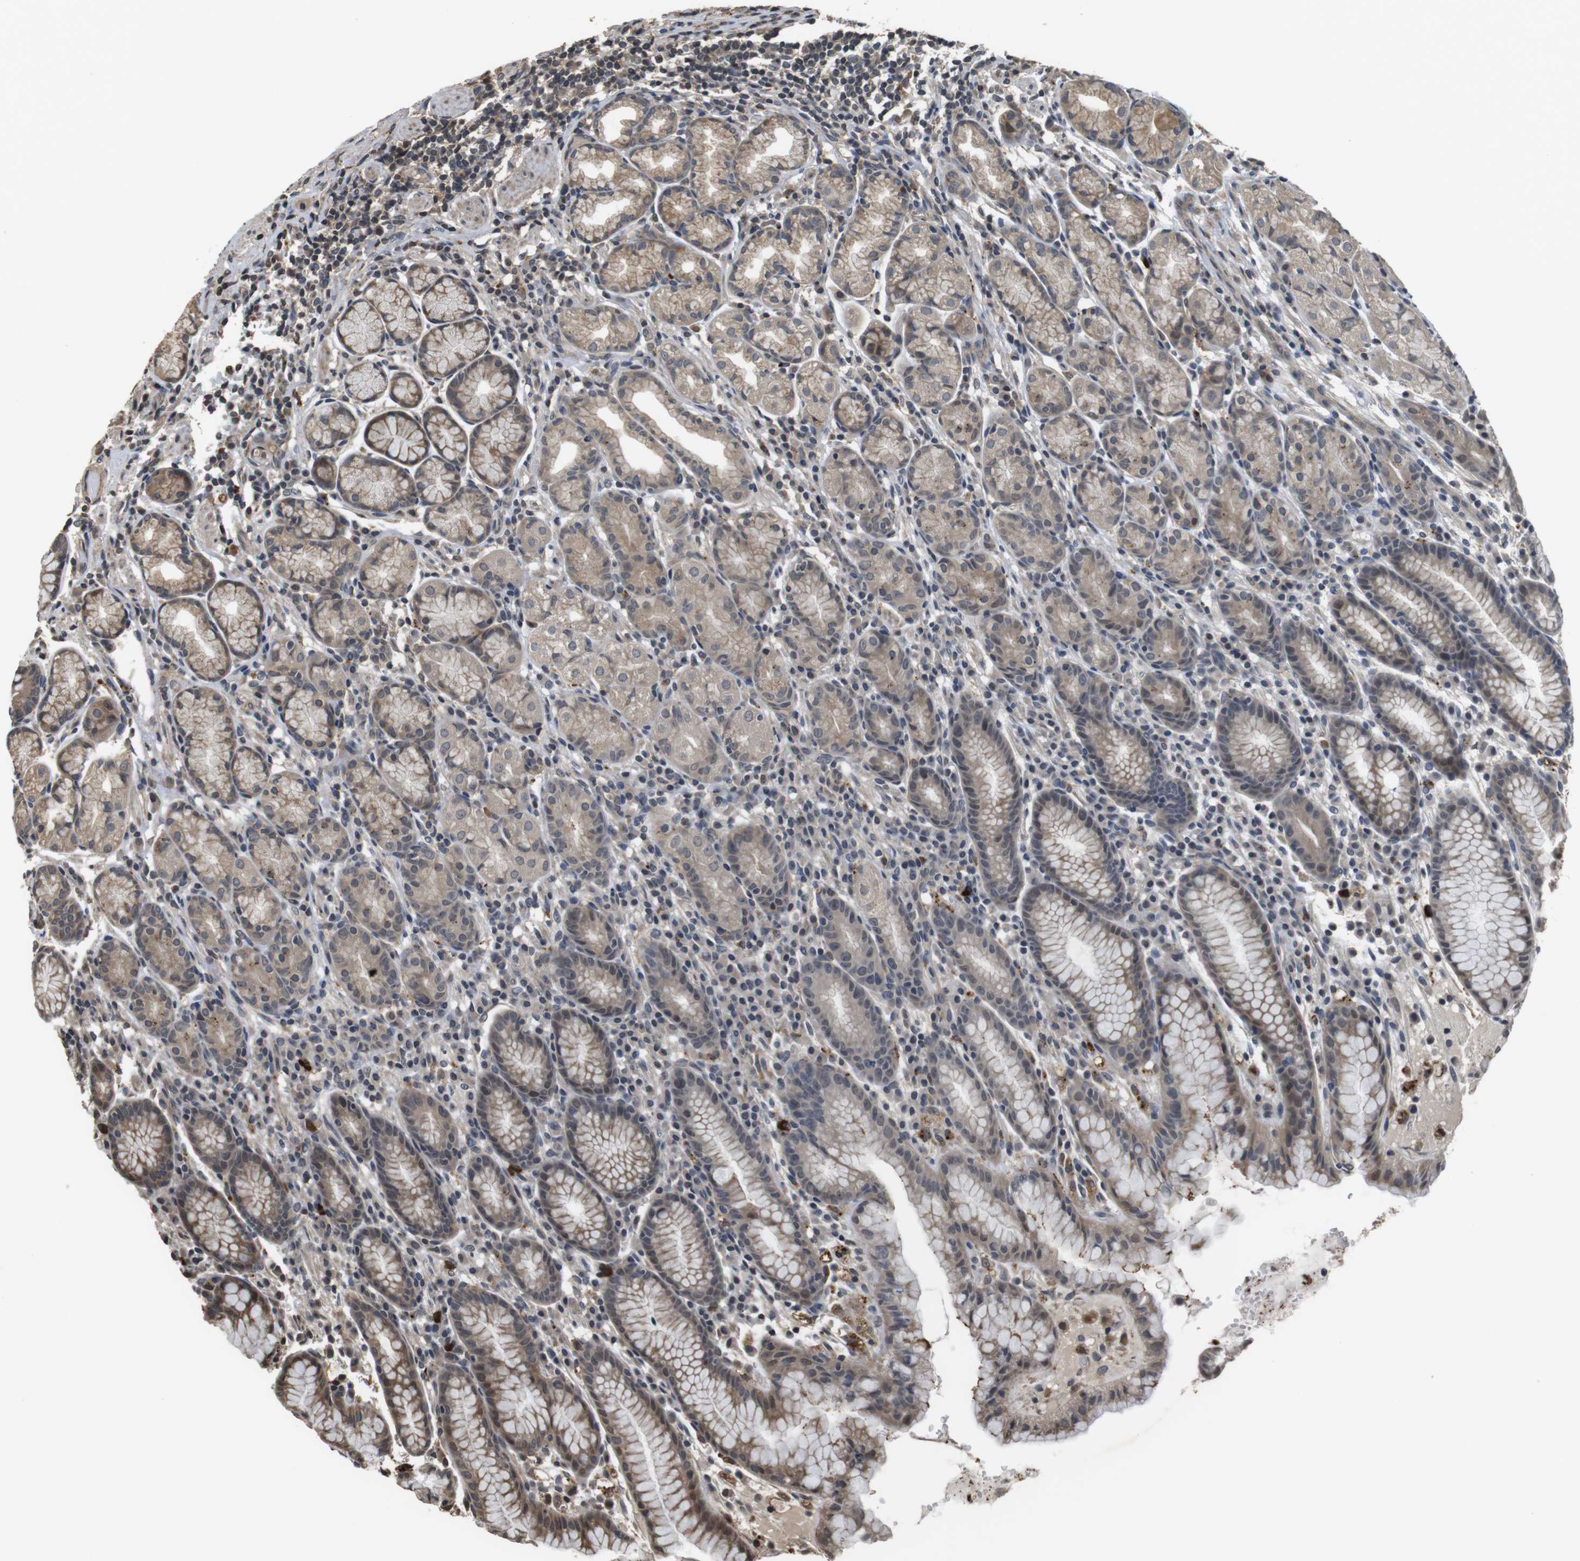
{"staining": {"intensity": "weak", "quantity": ">75%", "location": "cytoplasmic/membranous"}, "tissue": "stomach", "cell_type": "Glandular cells", "image_type": "normal", "snomed": [{"axis": "morphology", "description": "Normal tissue, NOS"}, {"axis": "topography", "description": "Stomach, lower"}], "caption": "Immunohistochemistry photomicrograph of benign human stomach stained for a protein (brown), which exhibits low levels of weak cytoplasmic/membranous expression in approximately >75% of glandular cells.", "gene": "FZD10", "patient": {"sex": "male", "age": 52}}